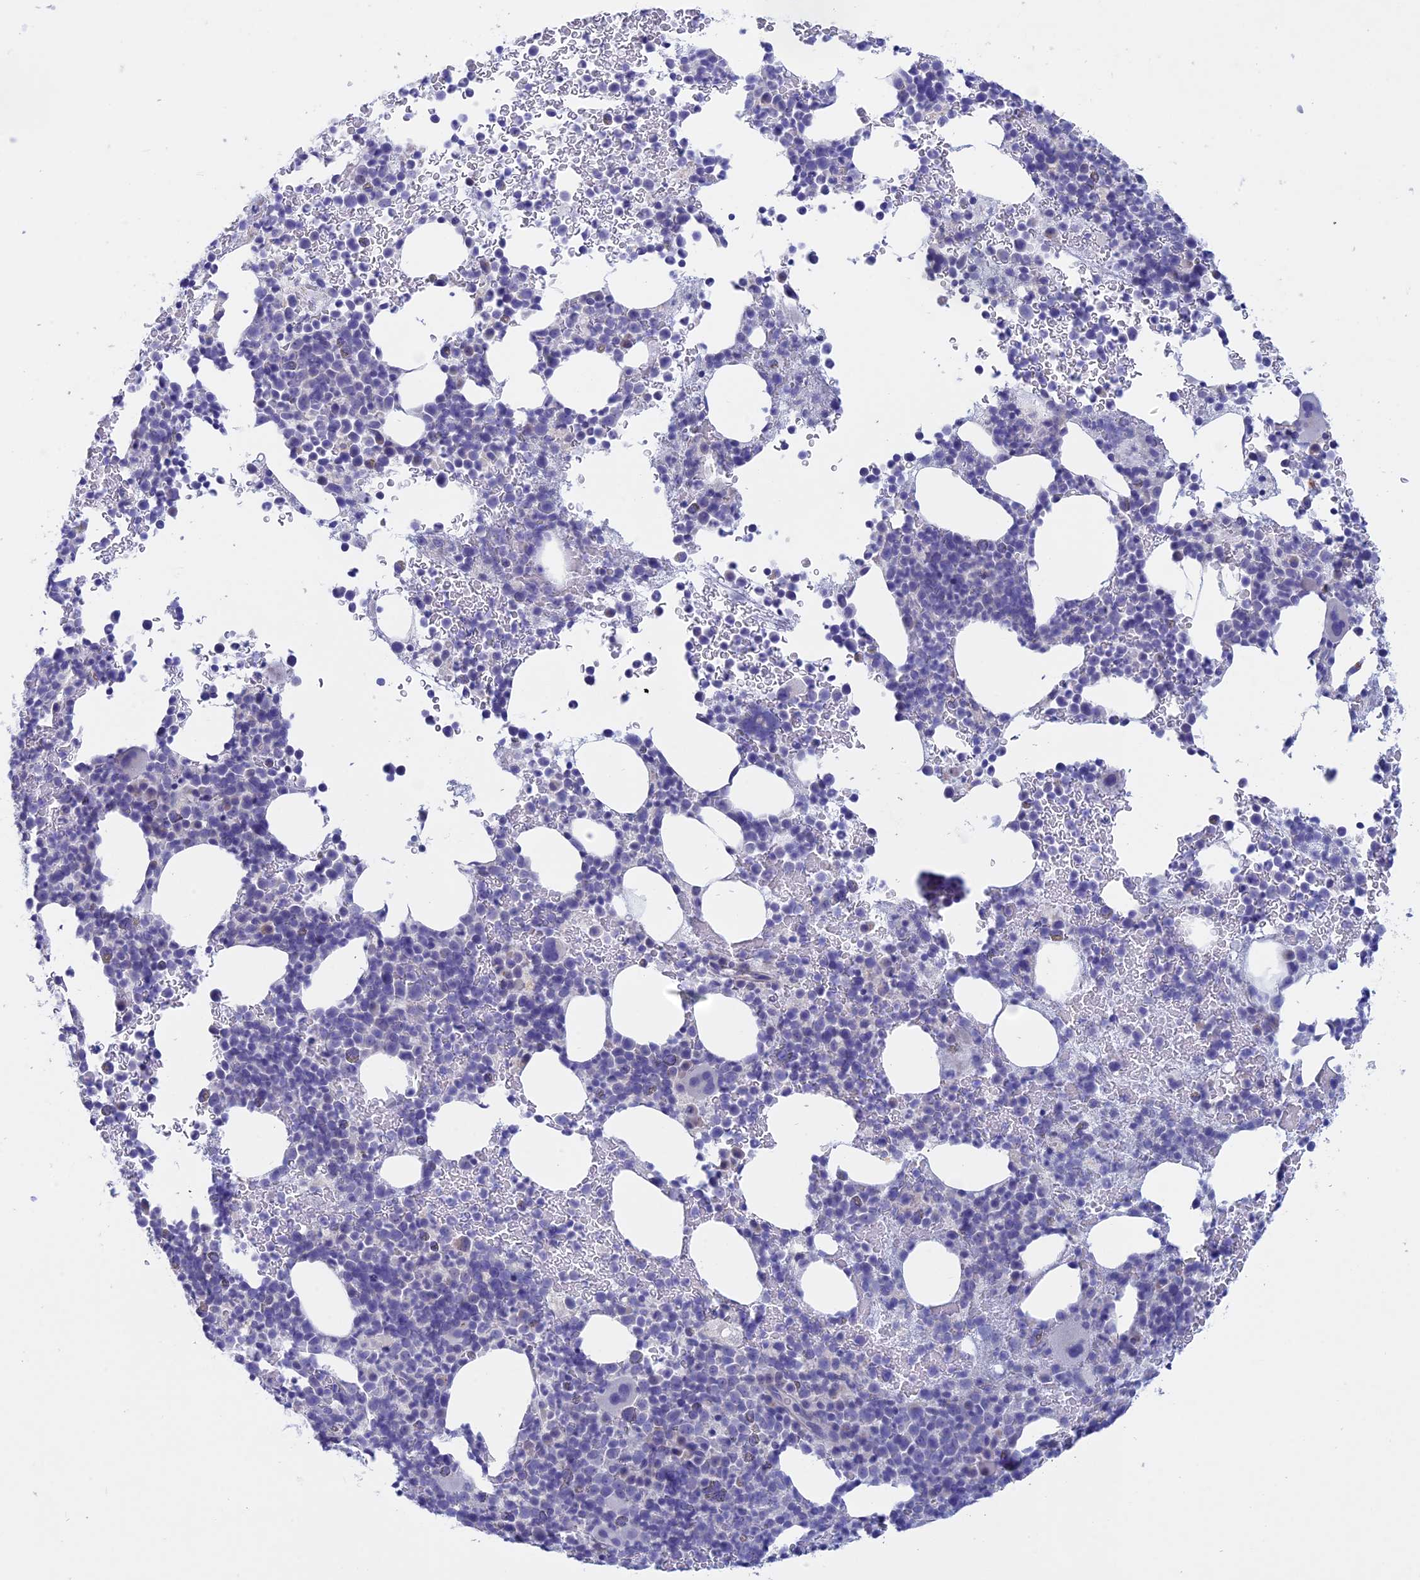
{"staining": {"intensity": "negative", "quantity": "none", "location": "none"}, "tissue": "bone marrow", "cell_type": "Hematopoietic cells", "image_type": "normal", "snomed": [{"axis": "morphology", "description": "Normal tissue, NOS"}, {"axis": "topography", "description": "Bone marrow"}], "caption": "Immunohistochemical staining of unremarkable bone marrow reveals no significant staining in hematopoietic cells. (DAB (3,3'-diaminobenzidine) immunohistochemistry, high magnification).", "gene": "BTBD19", "patient": {"sex": "female", "age": 82}}